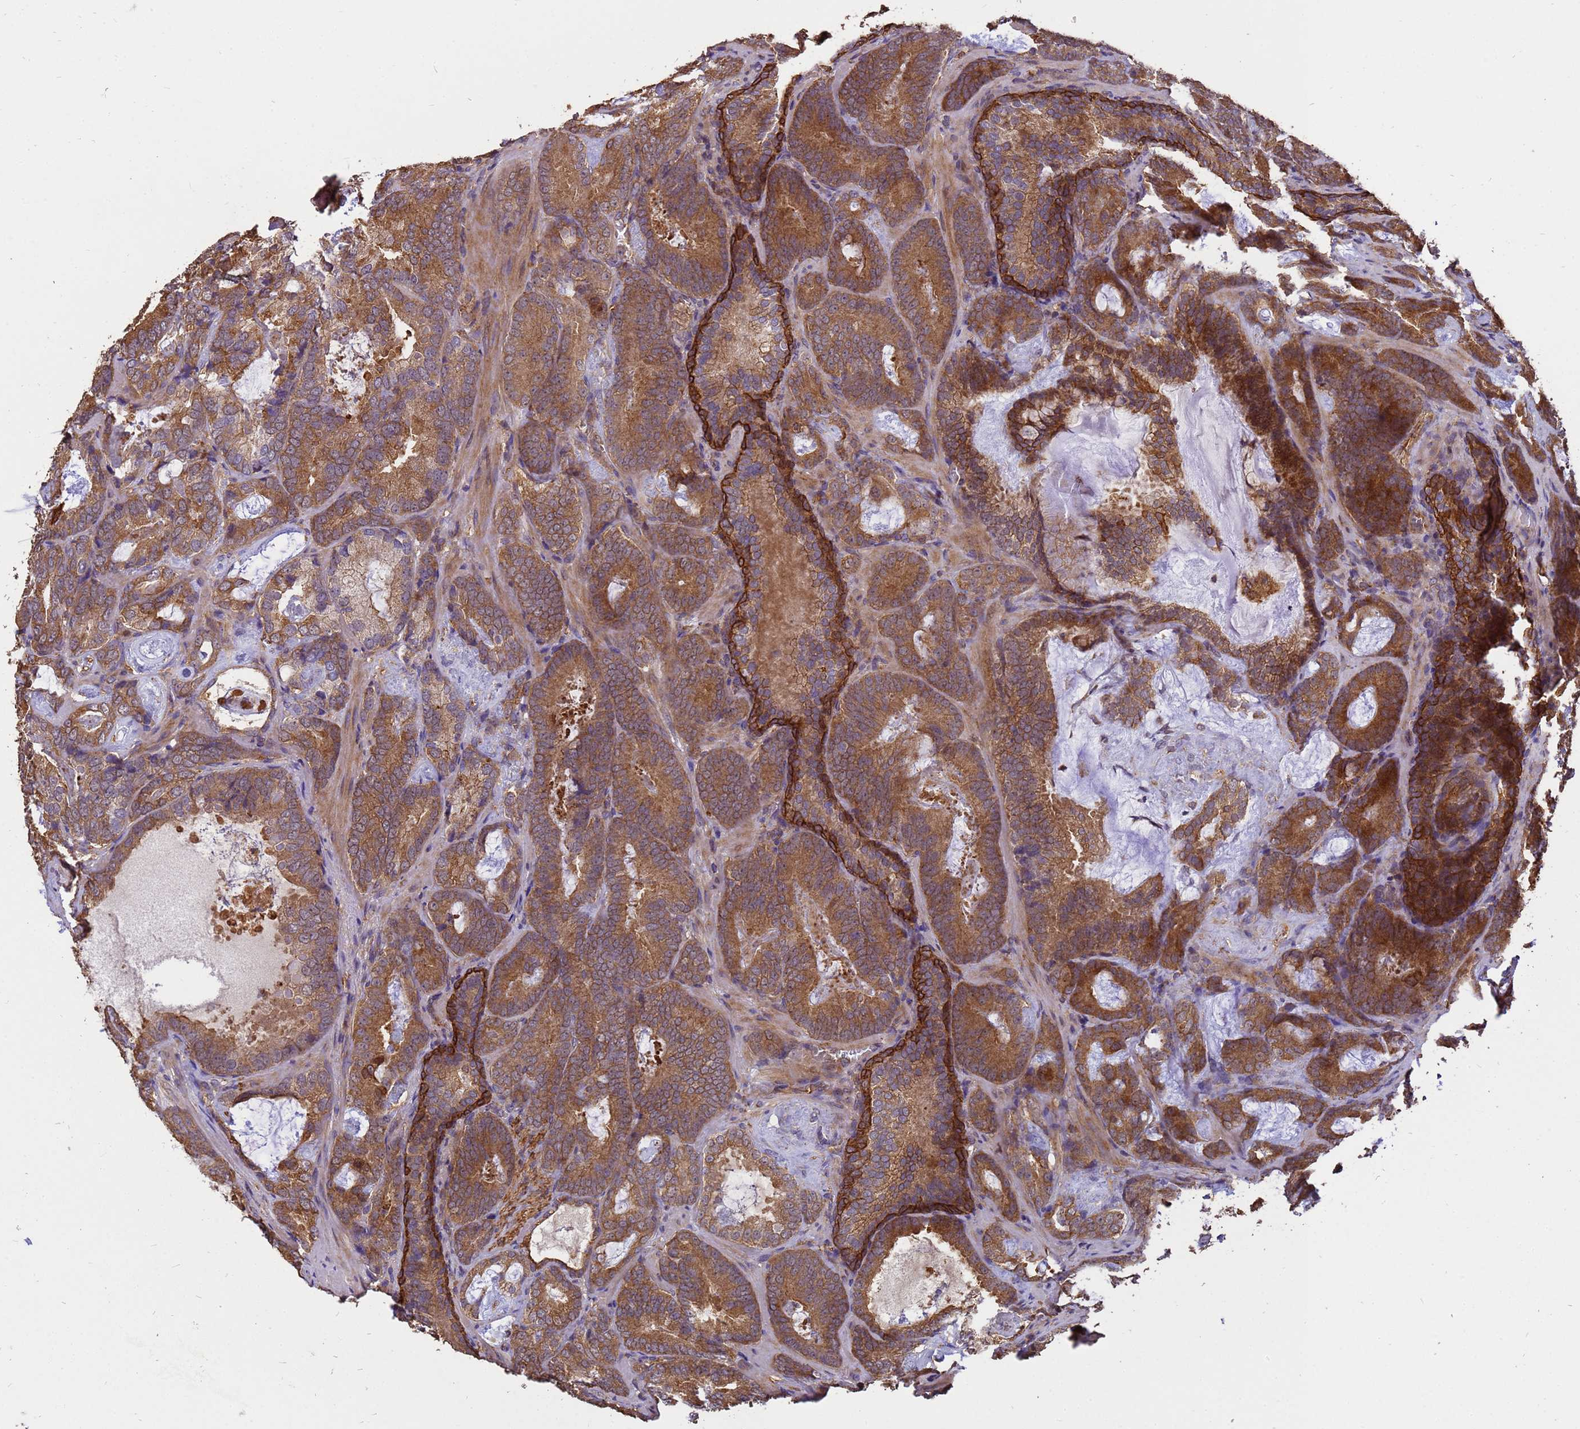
{"staining": {"intensity": "moderate", "quantity": ">75%", "location": "cytoplasmic/membranous"}, "tissue": "prostate cancer", "cell_type": "Tumor cells", "image_type": "cancer", "snomed": [{"axis": "morphology", "description": "Adenocarcinoma, Low grade"}, {"axis": "topography", "description": "Prostate"}], "caption": "IHC of prostate cancer (low-grade adenocarcinoma) demonstrates medium levels of moderate cytoplasmic/membranous staining in approximately >75% of tumor cells. (DAB IHC, brown staining for protein, blue staining for nuclei).", "gene": "ZNF618", "patient": {"sex": "male", "age": 60}}